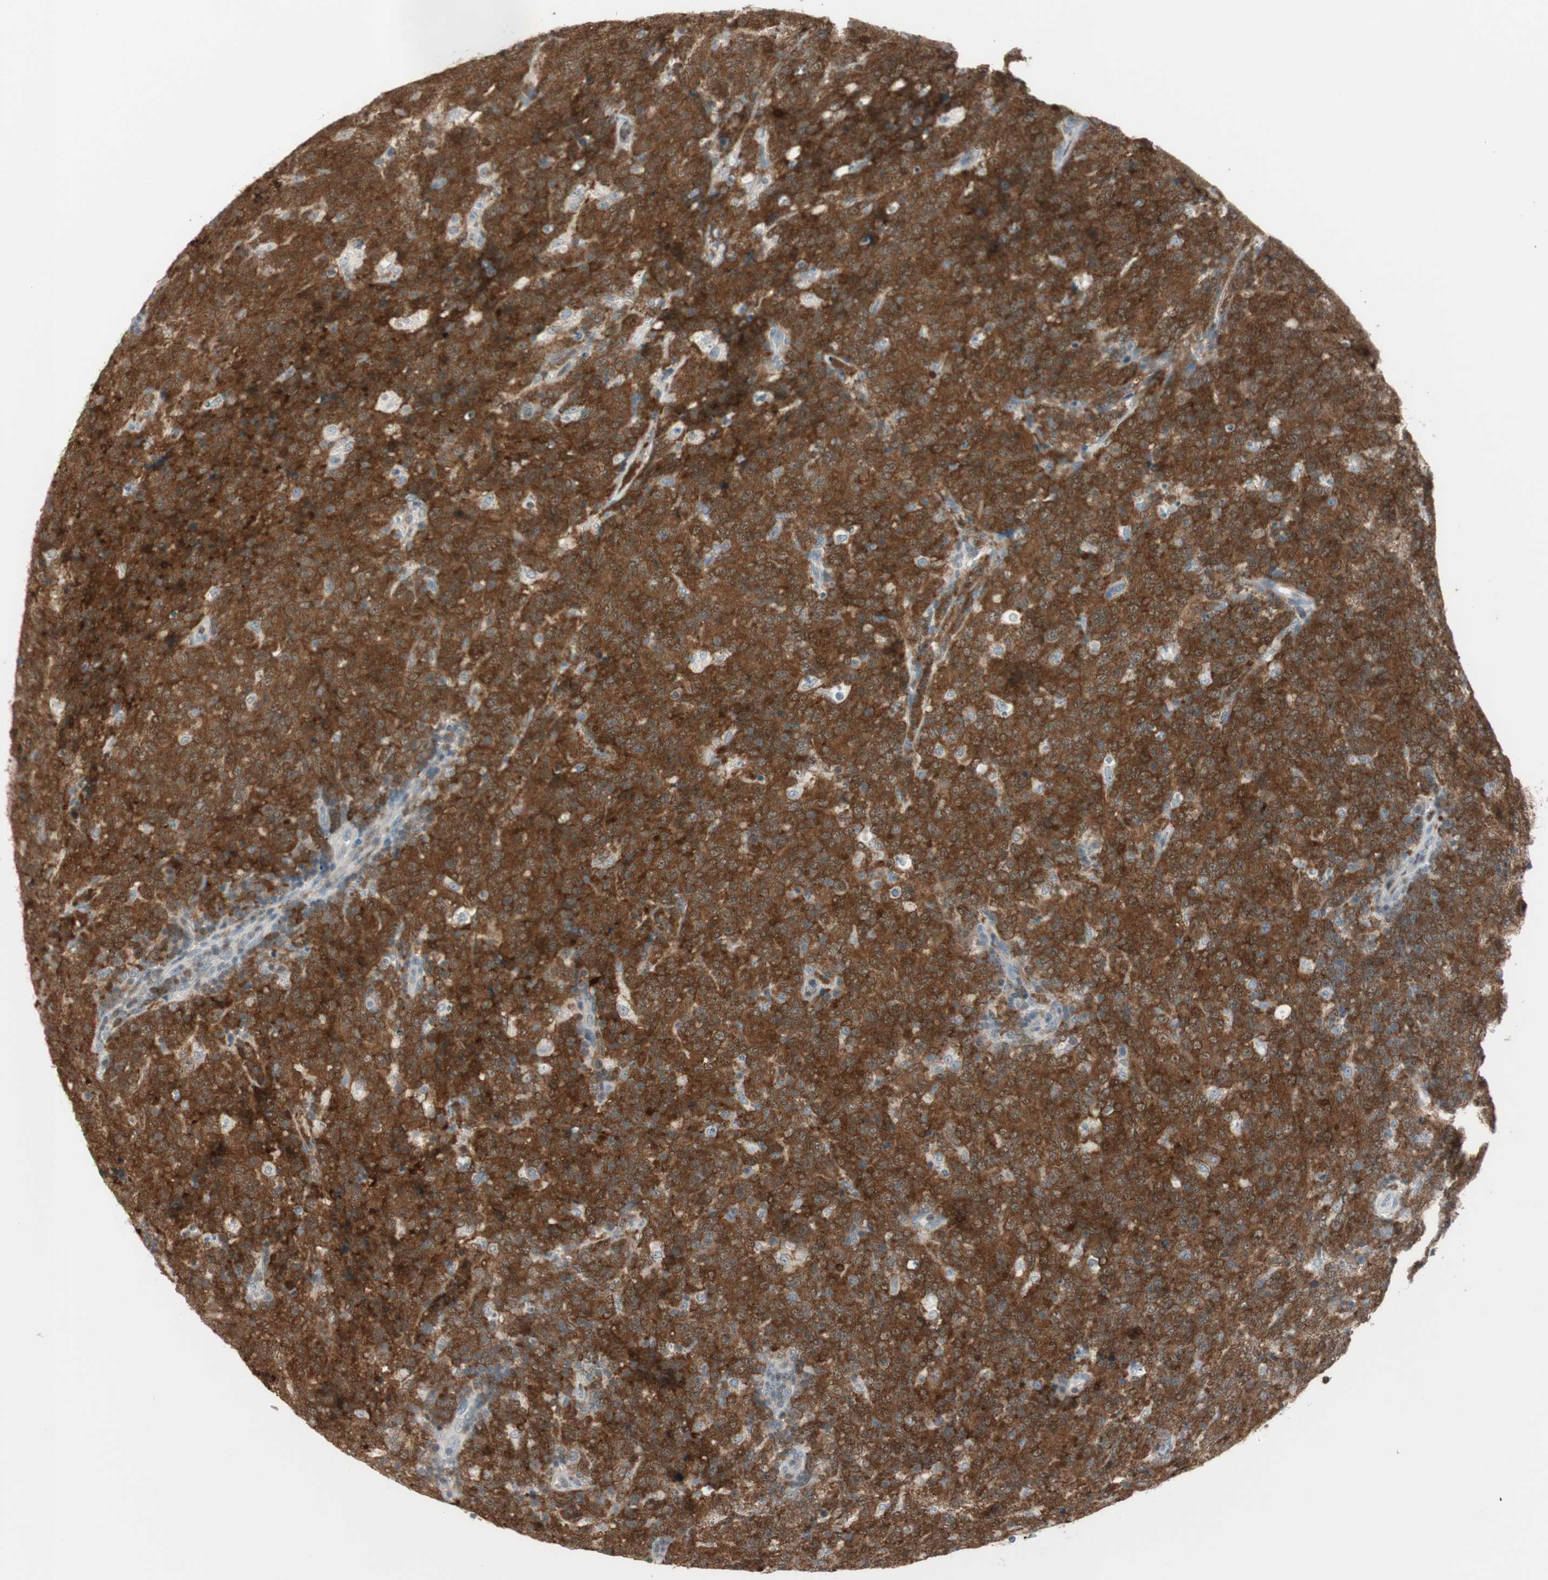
{"staining": {"intensity": "strong", "quantity": ">75%", "location": "cytoplasmic/membranous"}, "tissue": "lymphoma", "cell_type": "Tumor cells", "image_type": "cancer", "snomed": [{"axis": "morphology", "description": "Malignant lymphoma, non-Hodgkin's type, High grade"}, {"axis": "topography", "description": "Tonsil"}], "caption": "Immunohistochemical staining of high-grade malignant lymphoma, non-Hodgkin's type reveals high levels of strong cytoplasmic/membranous expression in approximately >75% of tumor cells.", "gene": "MAP4K1", "patient": {"sex": "female", "age": 36}}